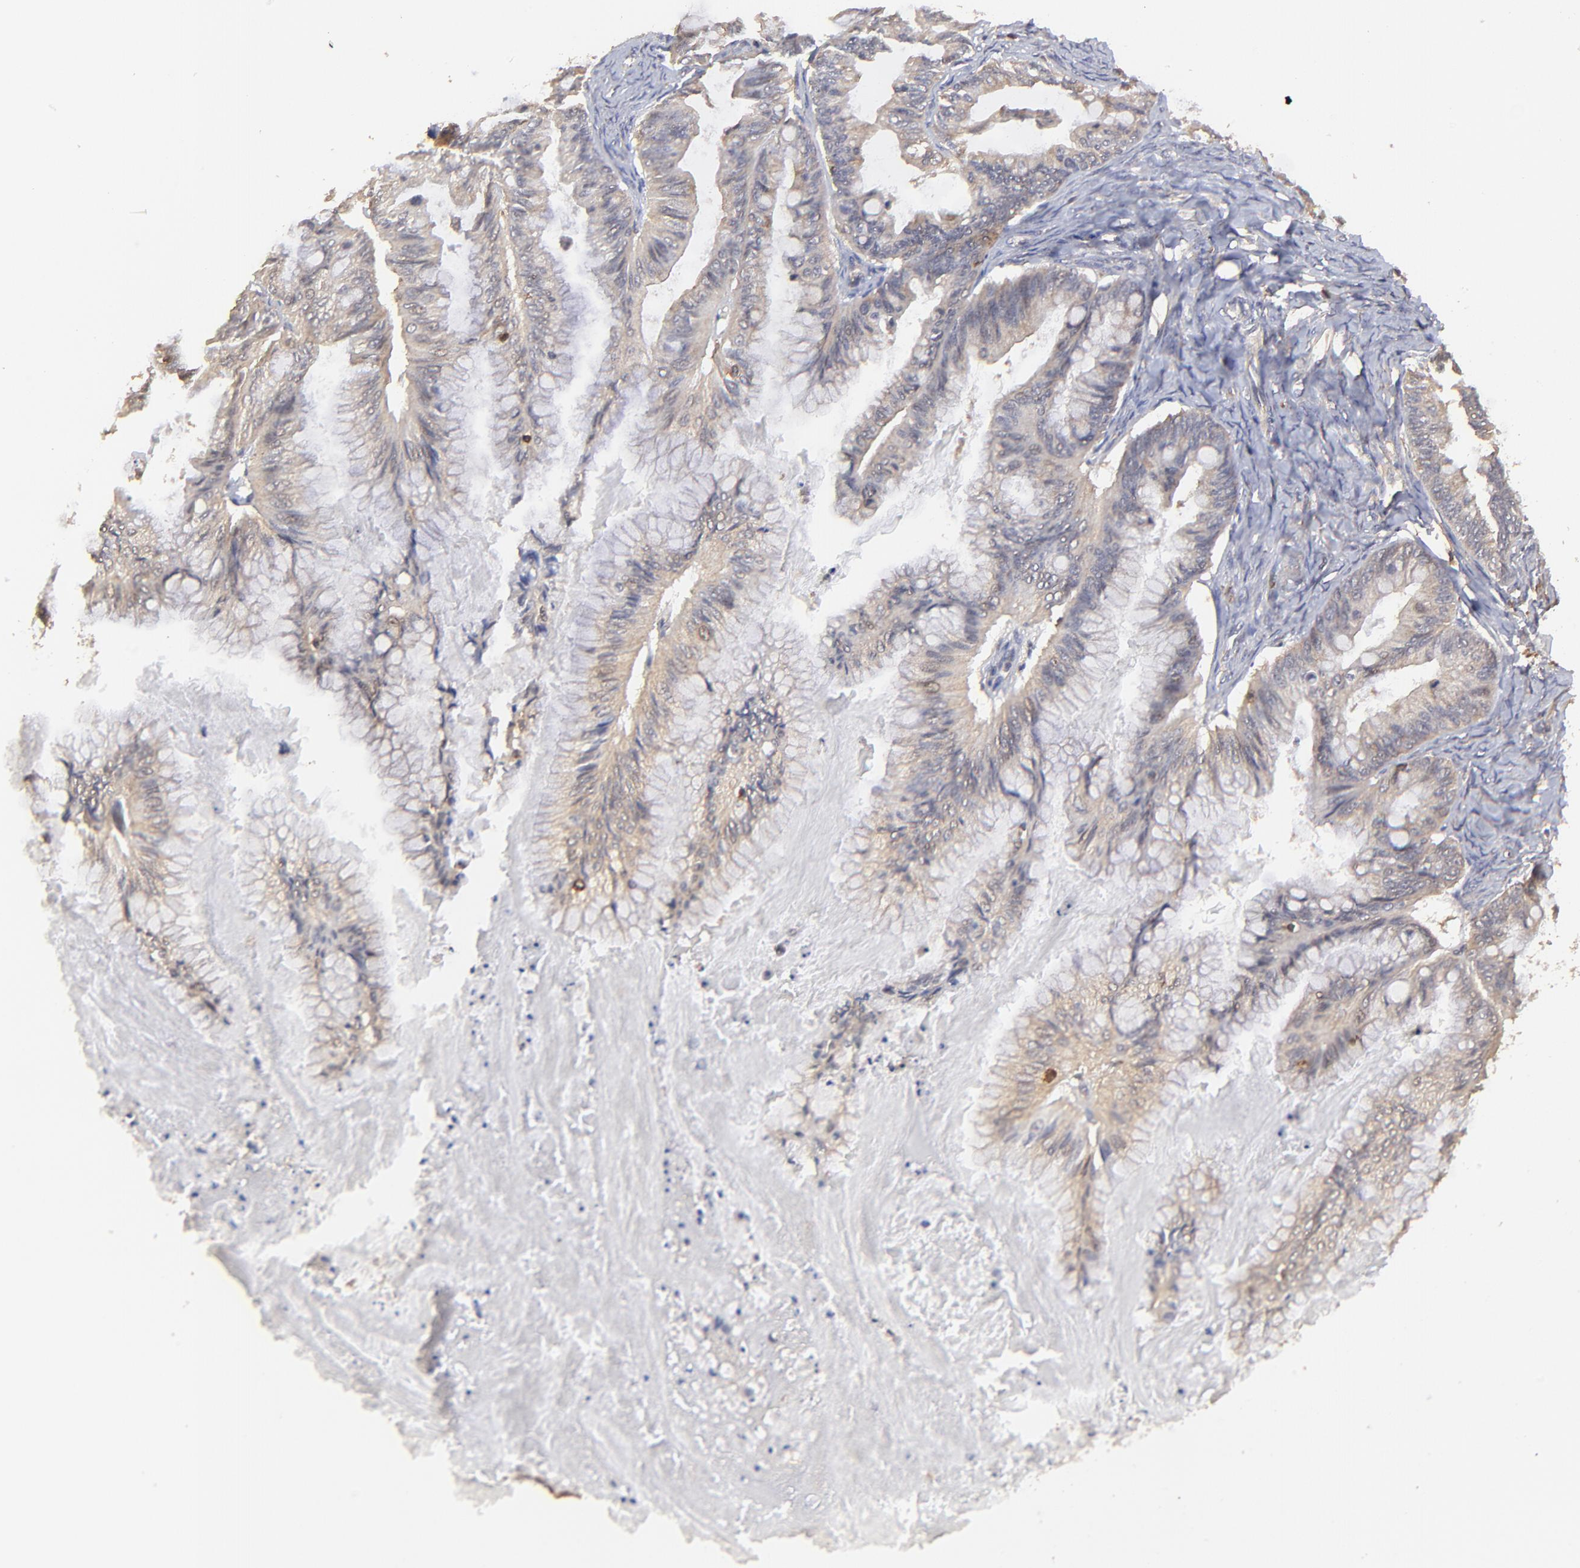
{"staining": {"intensity": "moderate", "quantity": ">75%", "location": "cytoplasmic/membranous"}, "tissue": "ovarian cancer", "cell_type": "Tumor cells", "image_type": "cancer", "snomed": [{"axis": "morphology", "description": "Cystadenocarcinoma, mucinous, NOS"}, {"axis": "topography", "description": "Ovary"}], "caption": "Ovarian mucinous cystadenocarcinoma was stained to show a protein in brown. There is medium levels of moderate cytoplasmic/membranous staining in approximately >75% of tumor cells.", "gene": "STON2", "patient": {"sex": "female", "age": 57}}